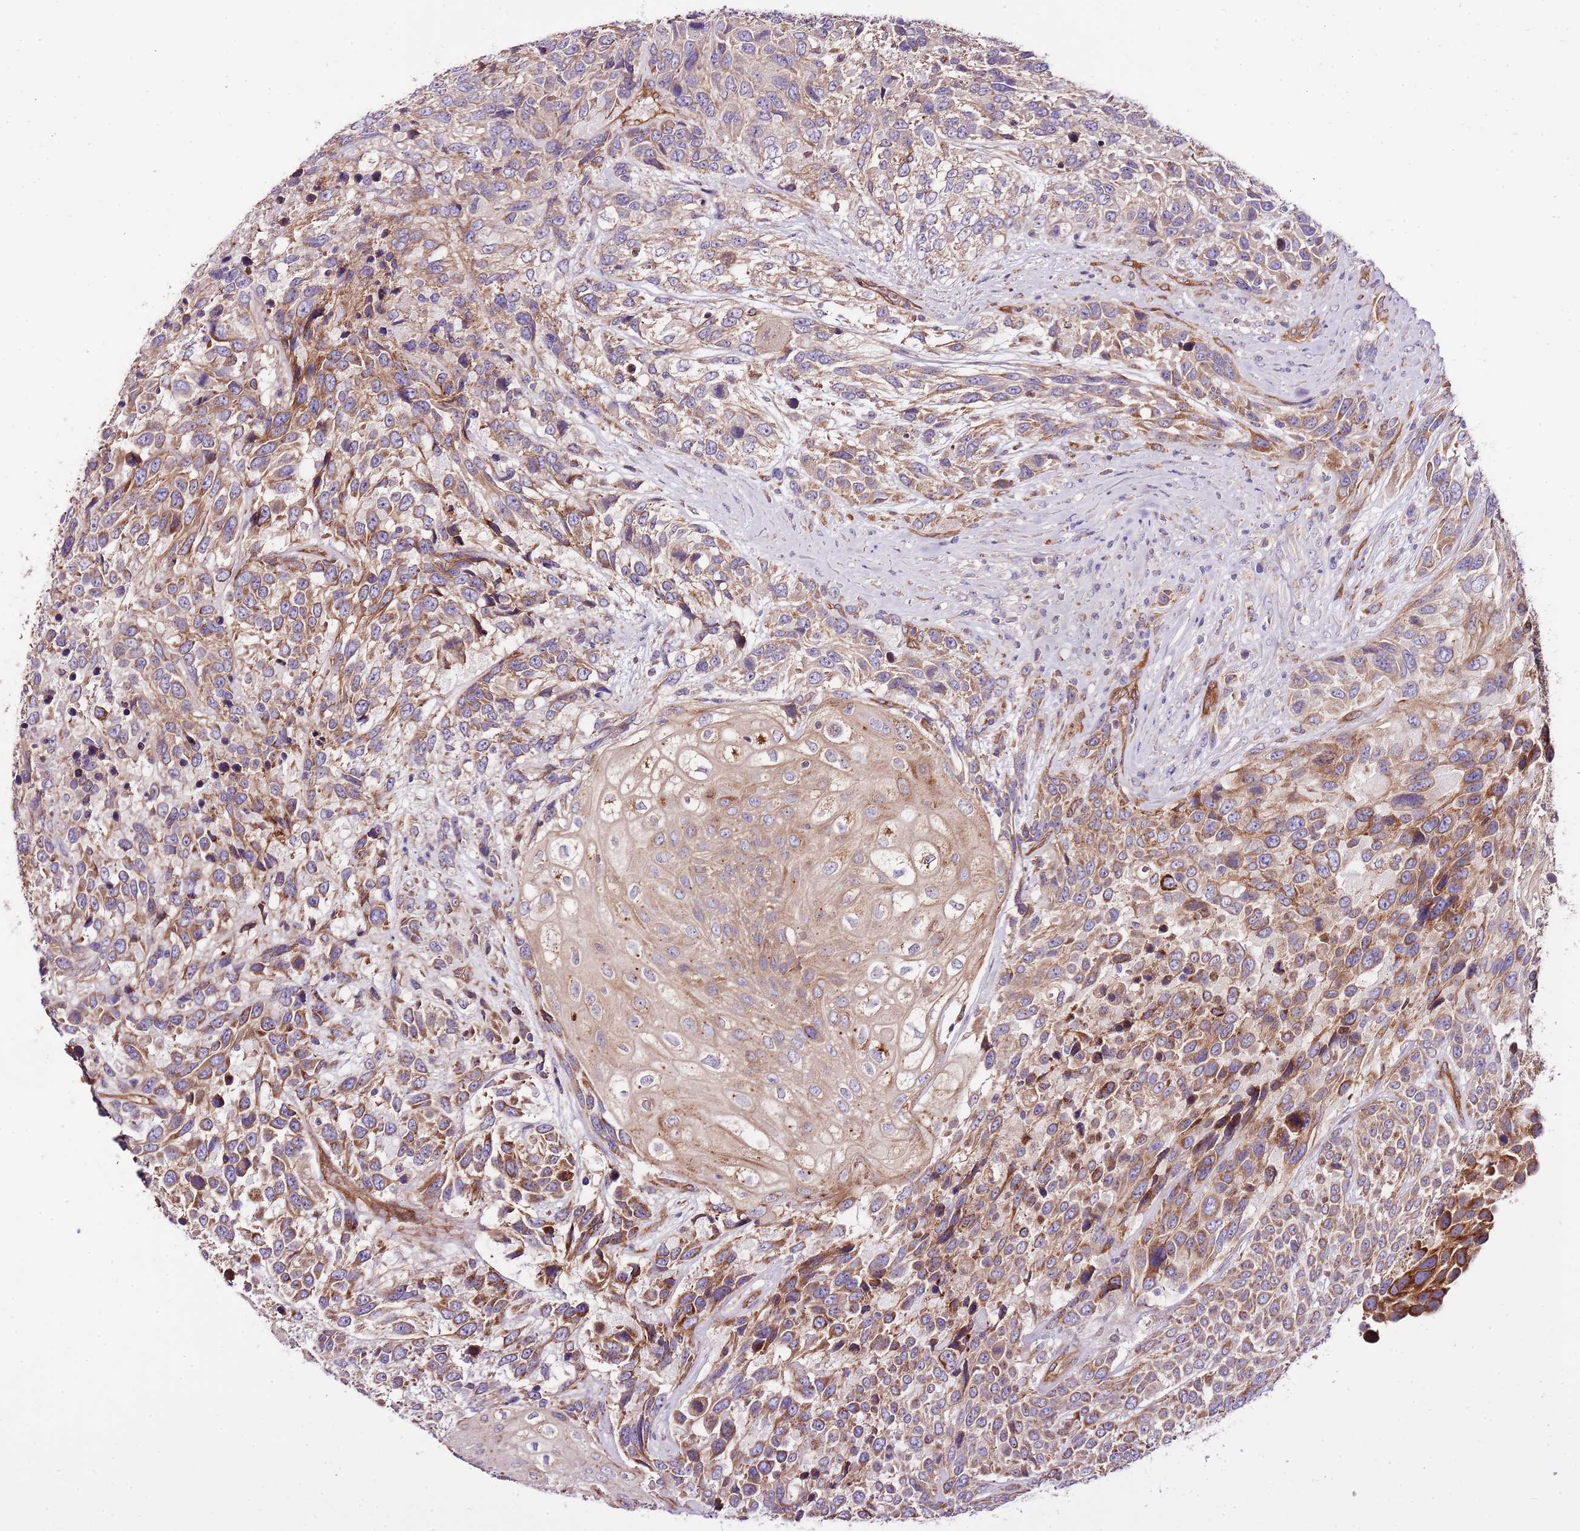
{"staining": {"intensity": "moderate", "quantity": ">75%", "location": "cytoplasmic/membranous"}, "tissue": "urothelial cancer", "cell_type": "Tumor cells", "image_type": "cancer", "snomed": [{"axis": "morphology", "description": "Urothelial carcinoma, High grade"}, {"axis": "topography", "description": "Urinary bladder"}], "caption": "Urothelial carcinoma (high-grade) stained with a protein marker shows moderate staining in tumor cells.", "gene": "DOCK6", "patient": {"sex": "female", "age": 70}}